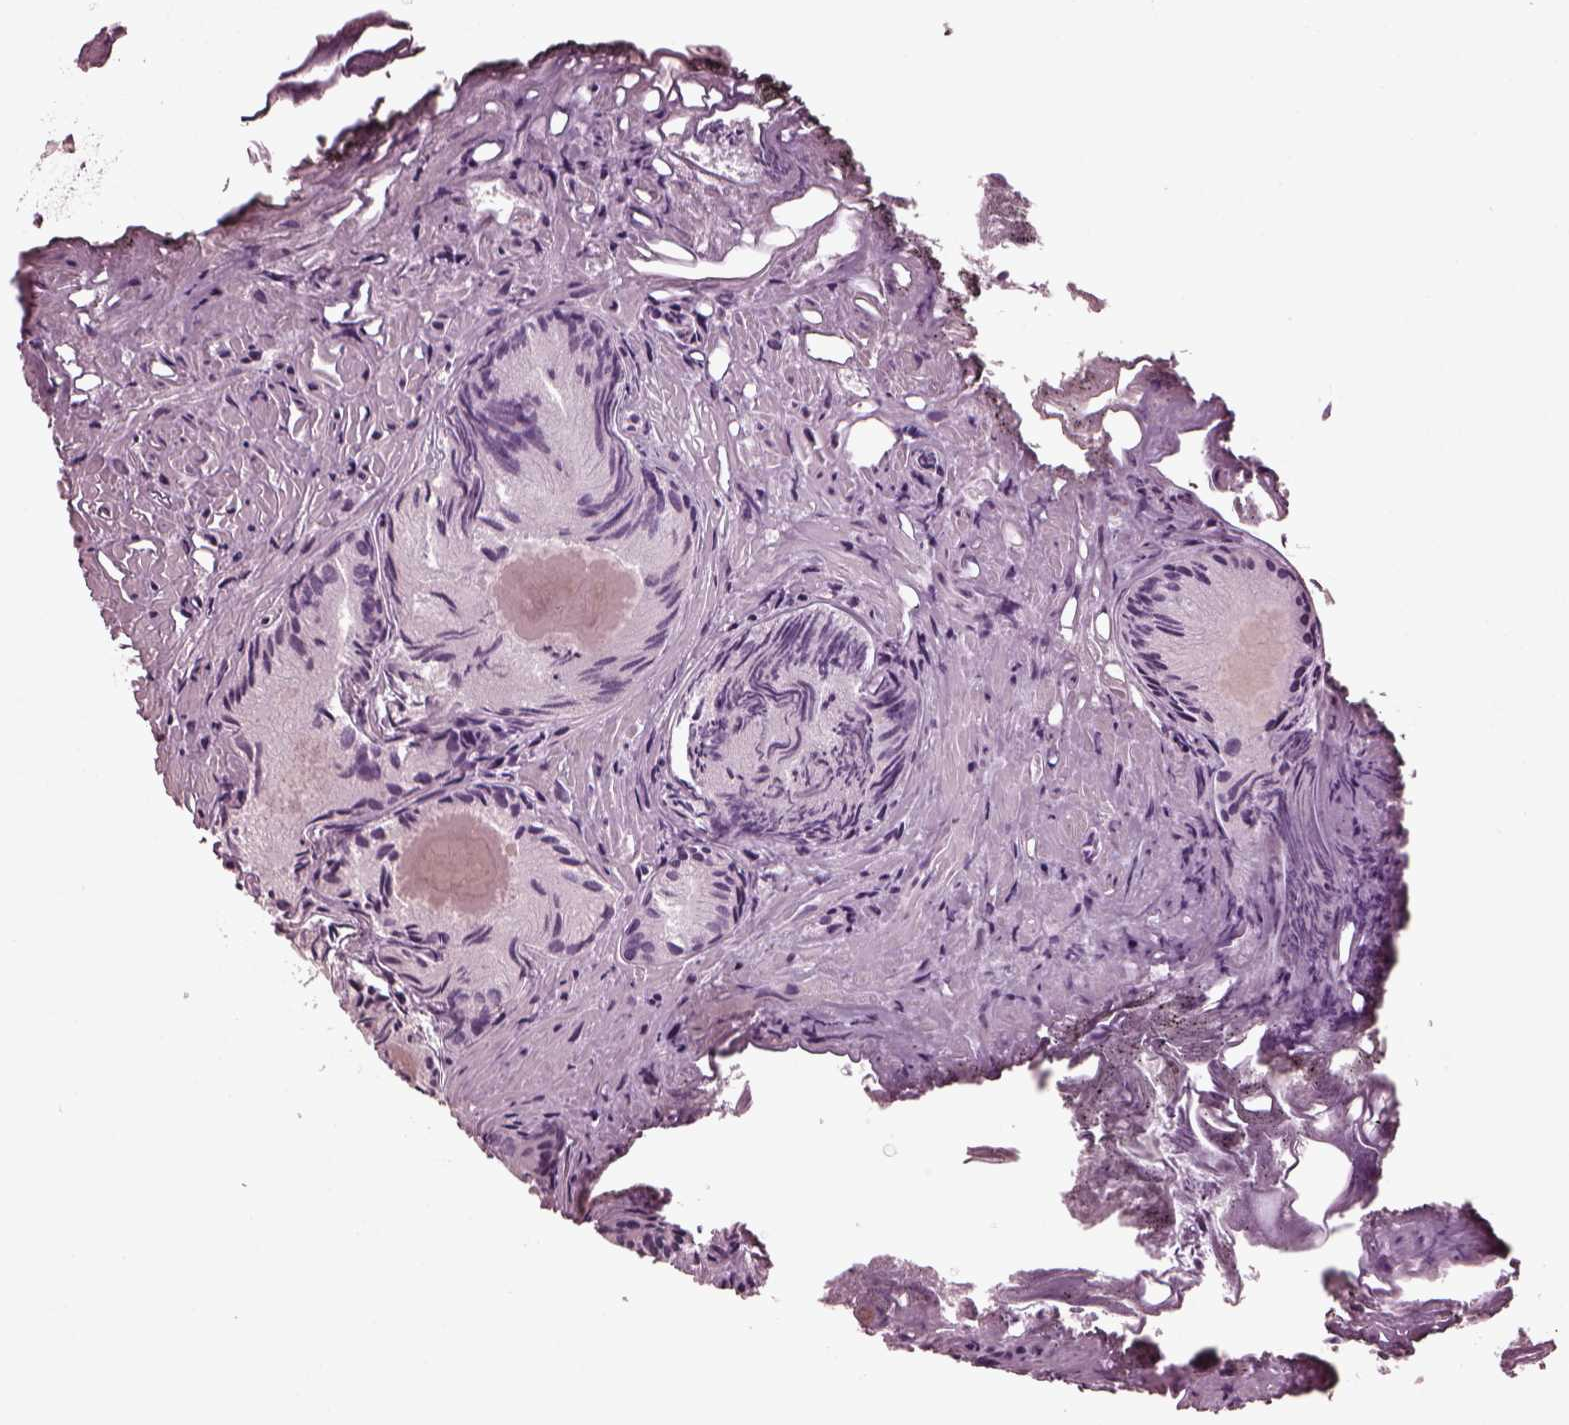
{"staining": {"intensity": "negative", "quantity": "none", "location": "none"}, "tissue": "prostate cancer", "cell_type": "Tumor cells", "image_type": "cancer", "snomed": [{"axis": "morphology", "description": "Adenocarcinoma, High grade"}, {"axis": "topography", "description": "Prostate"}], "caption": "DAB immunohistochemical staining of adenocarcinoma (high-grade) (prostate) shows no significant staining in tumor cells.", "gene": "SLC6A17", "patient": {"sex": "male", "age": 81}}